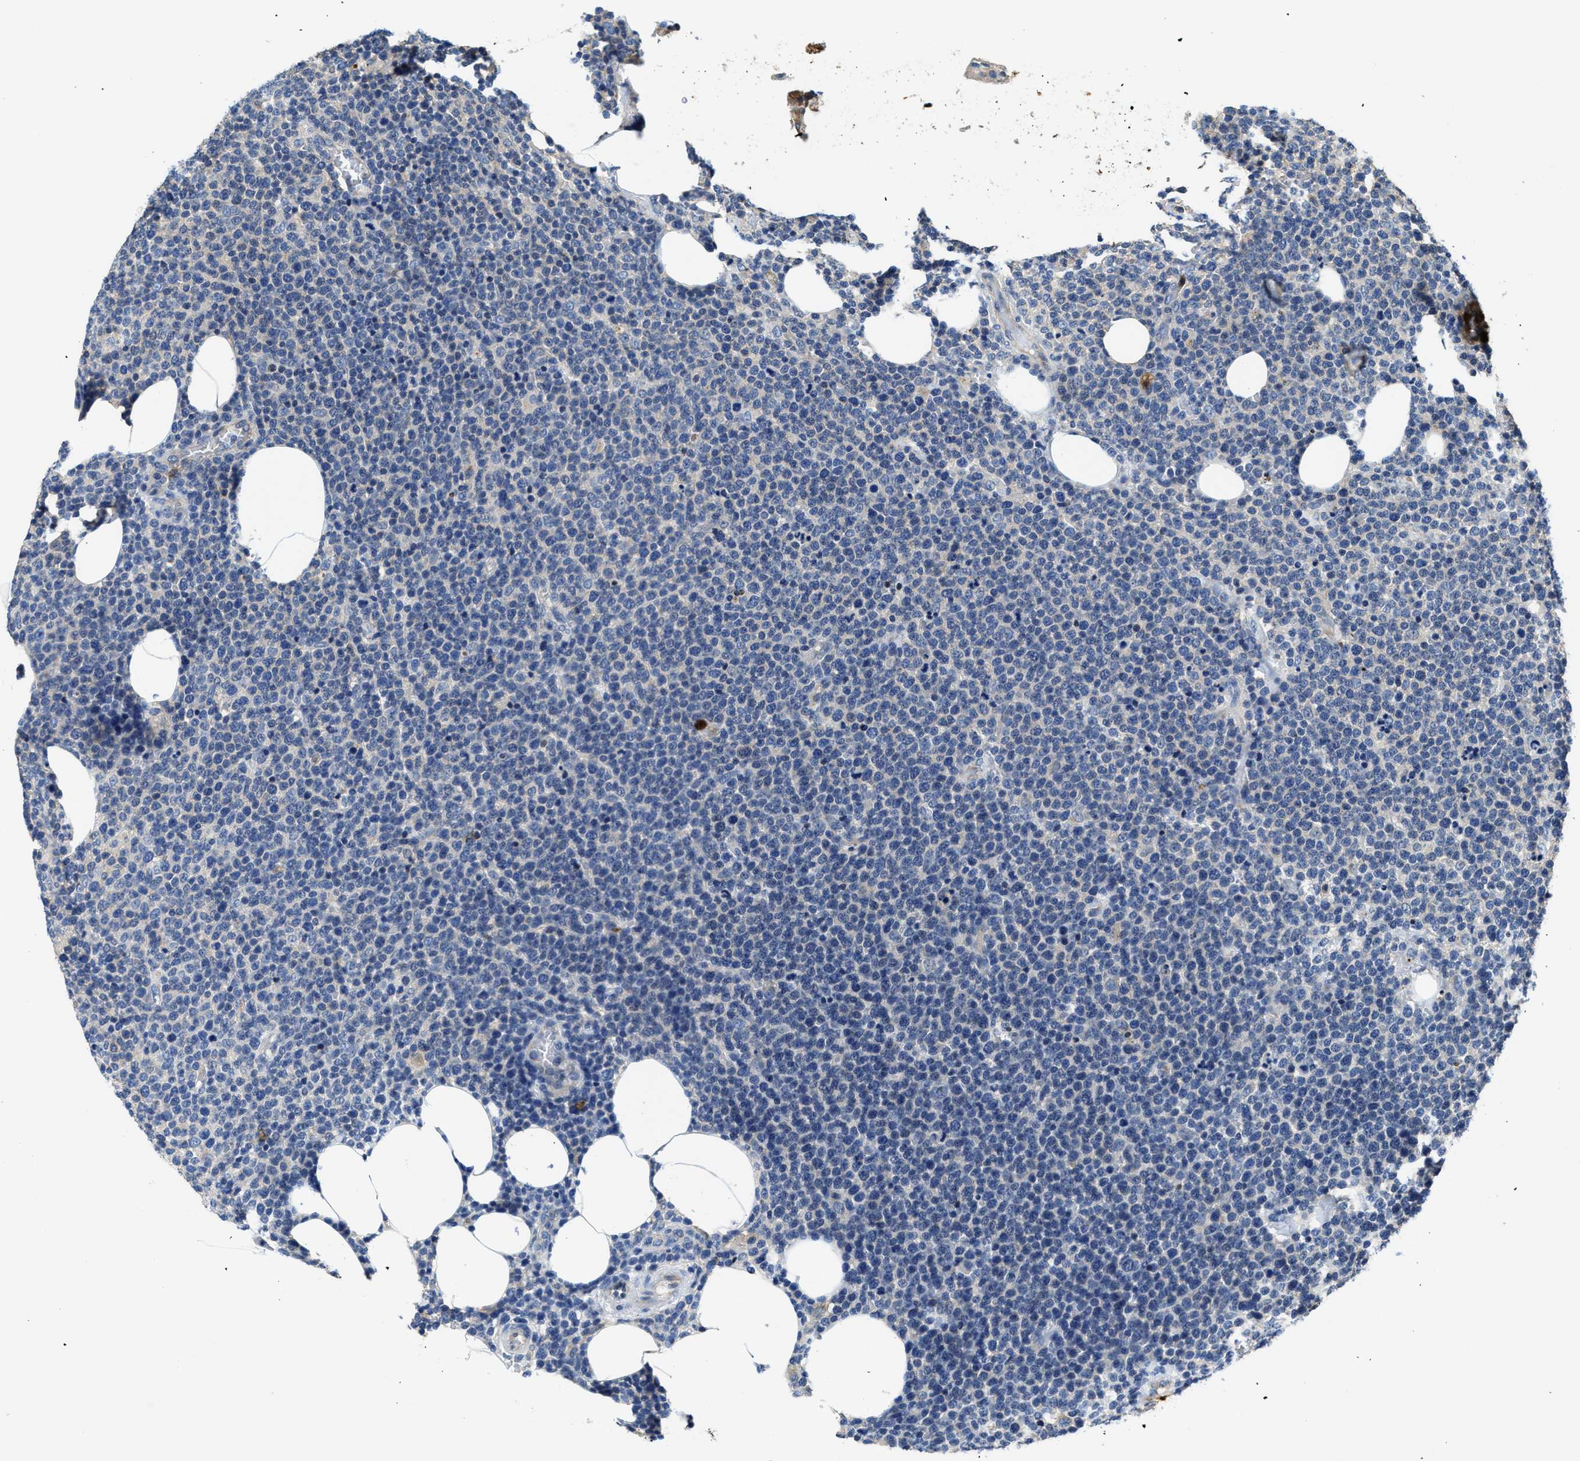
{"staining": {"intensity": "negative", "quantity": "none", "location": "none"}, "tissue": "lymphoma", "cell_type": "Tumor cells", "image_type": "cancer", "snomed": [{"axis": "morphology", "description": "Malignant lymphoma, non-Hodgkin's type, High grade"}, {"axis": "topography", "description": "Lymph node"}], "caption": "DAB immunohistochemical staining of human high-grade malignant lymphoma, non-Hodgkin's type shows no significant staining in tumor cells. Brightfield microscopy of IHC stained with DAB (brown) and hematoxylin (blue), captured at high magnification.", "gene": "TRAF6", "patient": {"sex": "male", "age": 61}}